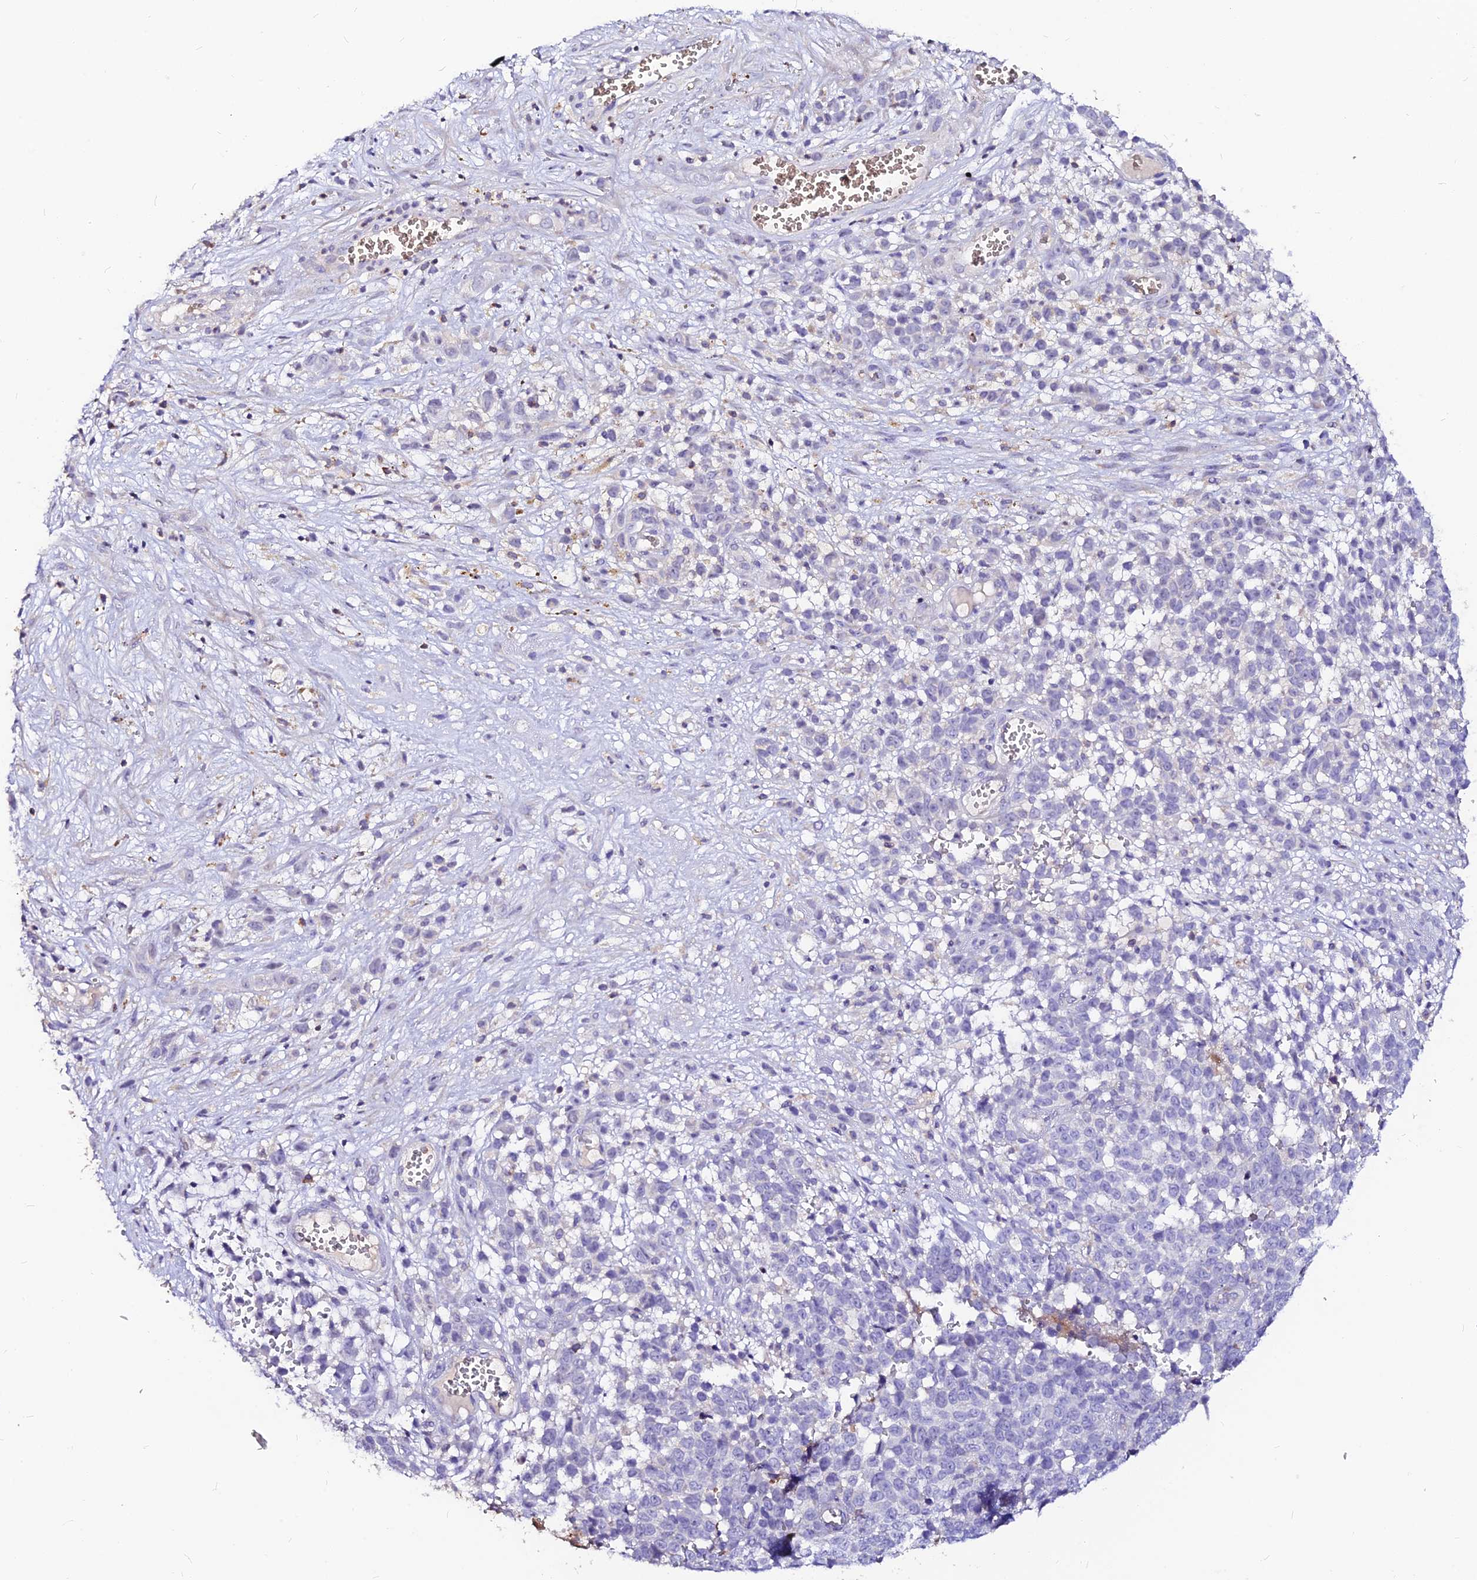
{"staining": {"intensity": "negative", "quantity": "none", "location": "none"}, "tissue": "melanoma", "cell_type": "Tumor cells", "image_type": "cancer", "snomed": [{"axis": "morphology", "description": "Malignant melanoma, NOS"}, {"axis": "topography", "description": "Nose, NOS"}], "caption": "A micrograph of human melanoma is negative for staining in tumor cells.", "gene": "DENND2D", "patient": {"sex": "female", "age": 48}}